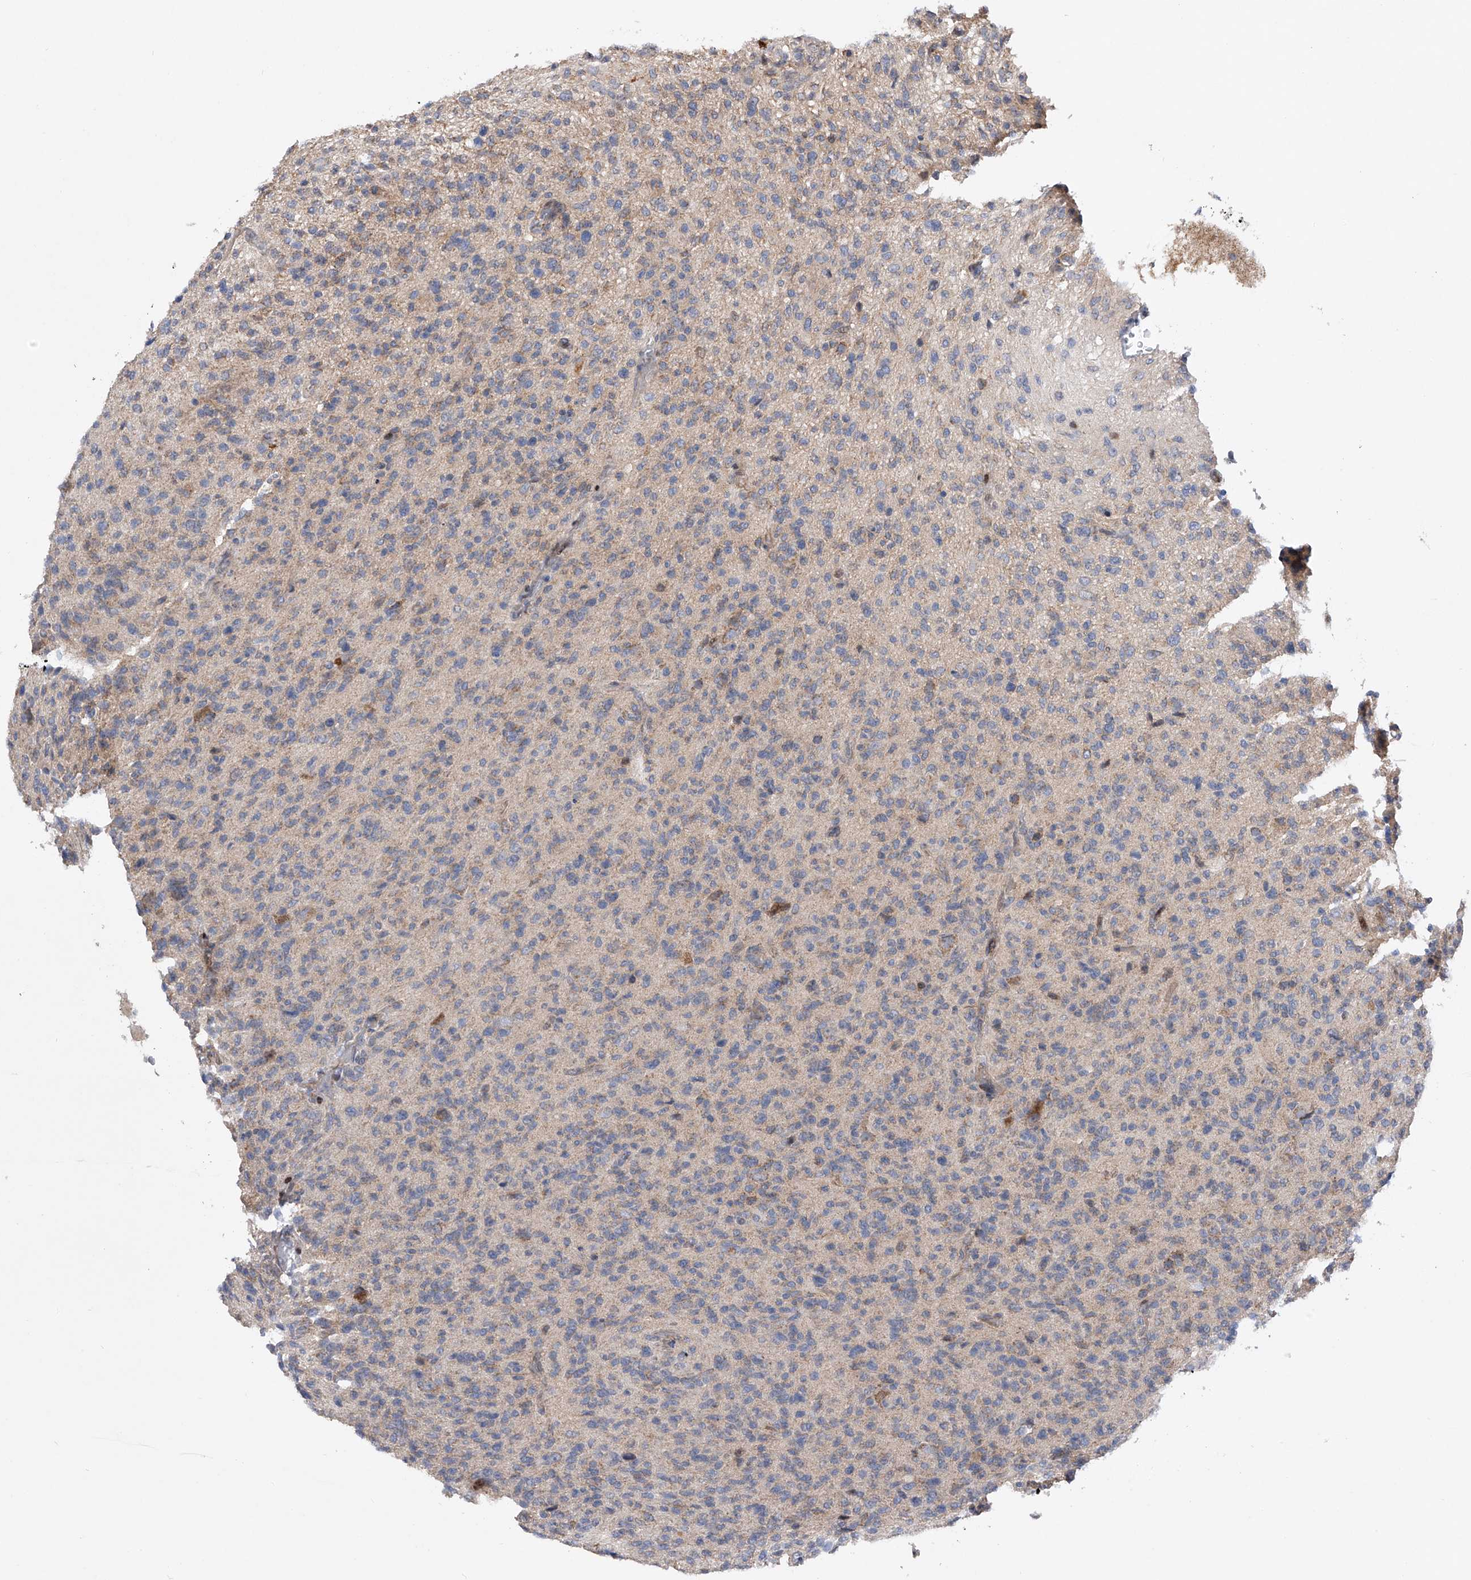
{"staining": {"intensity": "negative", "quantity": "none", "location": "none"}, "tissue": "glioma", "cell_type": "Tumor cells", "image_type": "cancer", "snomed": [{"axis": "morphology", "description": "Glioma, malignant, High grade"}, {"axis": "topography", "description": "Brain"}], "caption": "Micrograph shows no significant protein positivity in tumor cells of malignant glioma (high-grade).", "gene": "CDH12", "patient": {"sex": "female", "age": 59}}